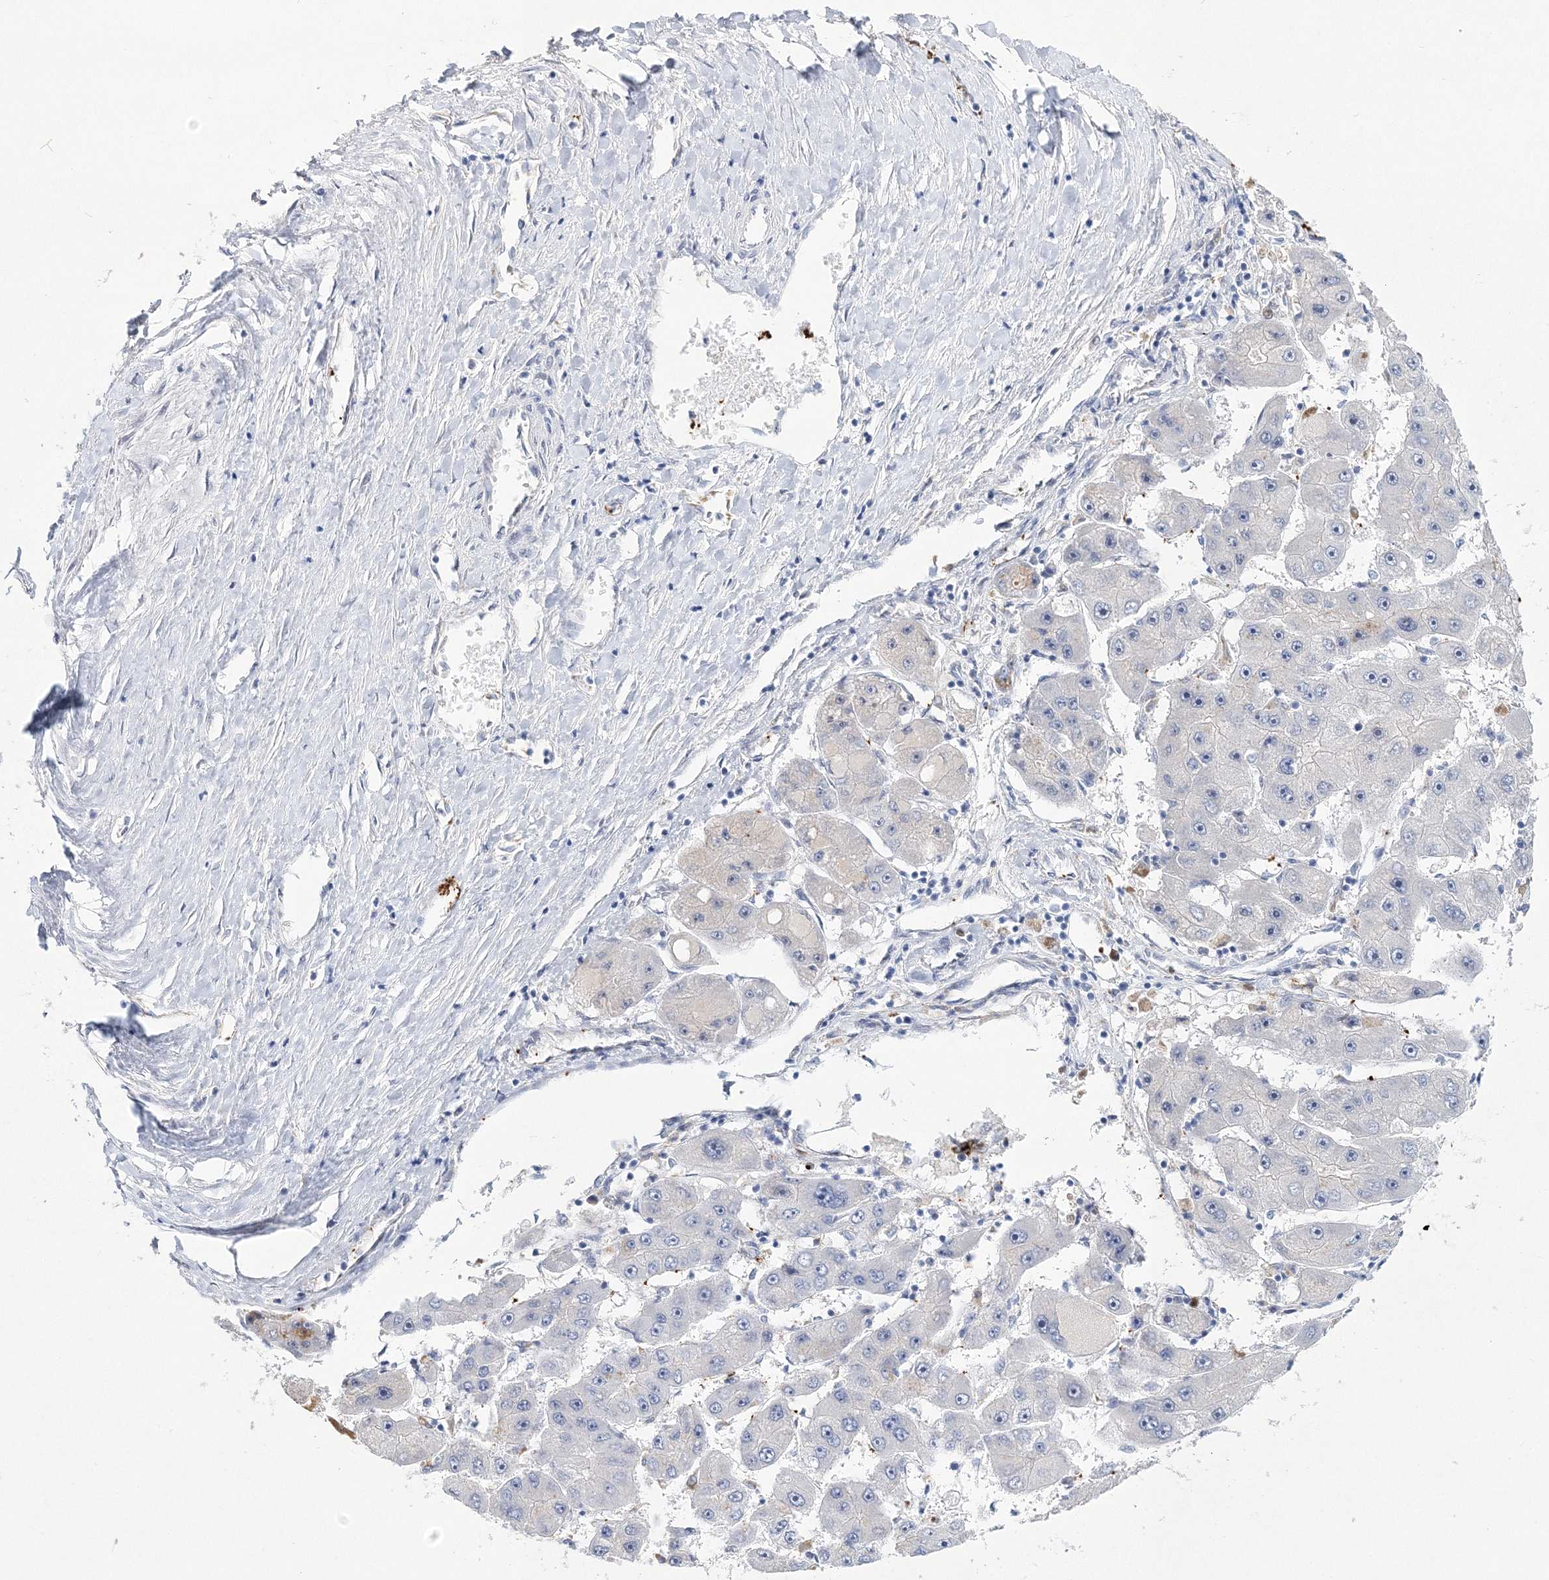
{"staining": {"intensity": "negative", "quantity": "none", "location": "none"}, "tissue": "liver cancer", "cell_type": "Tumor cells", "image_type": "cancer", "snomed": [{"axis": "morphology", "description": "Carcinoma, Hepatocellular, NOS"}, {"axis": "topography", "description": "Liver"}], "caption": "A photomicrograph of human liver cancer is negative for staining in tumor cells.", "gene": "MYOZ2", "patient": {"sex": "female", "age": 61}}